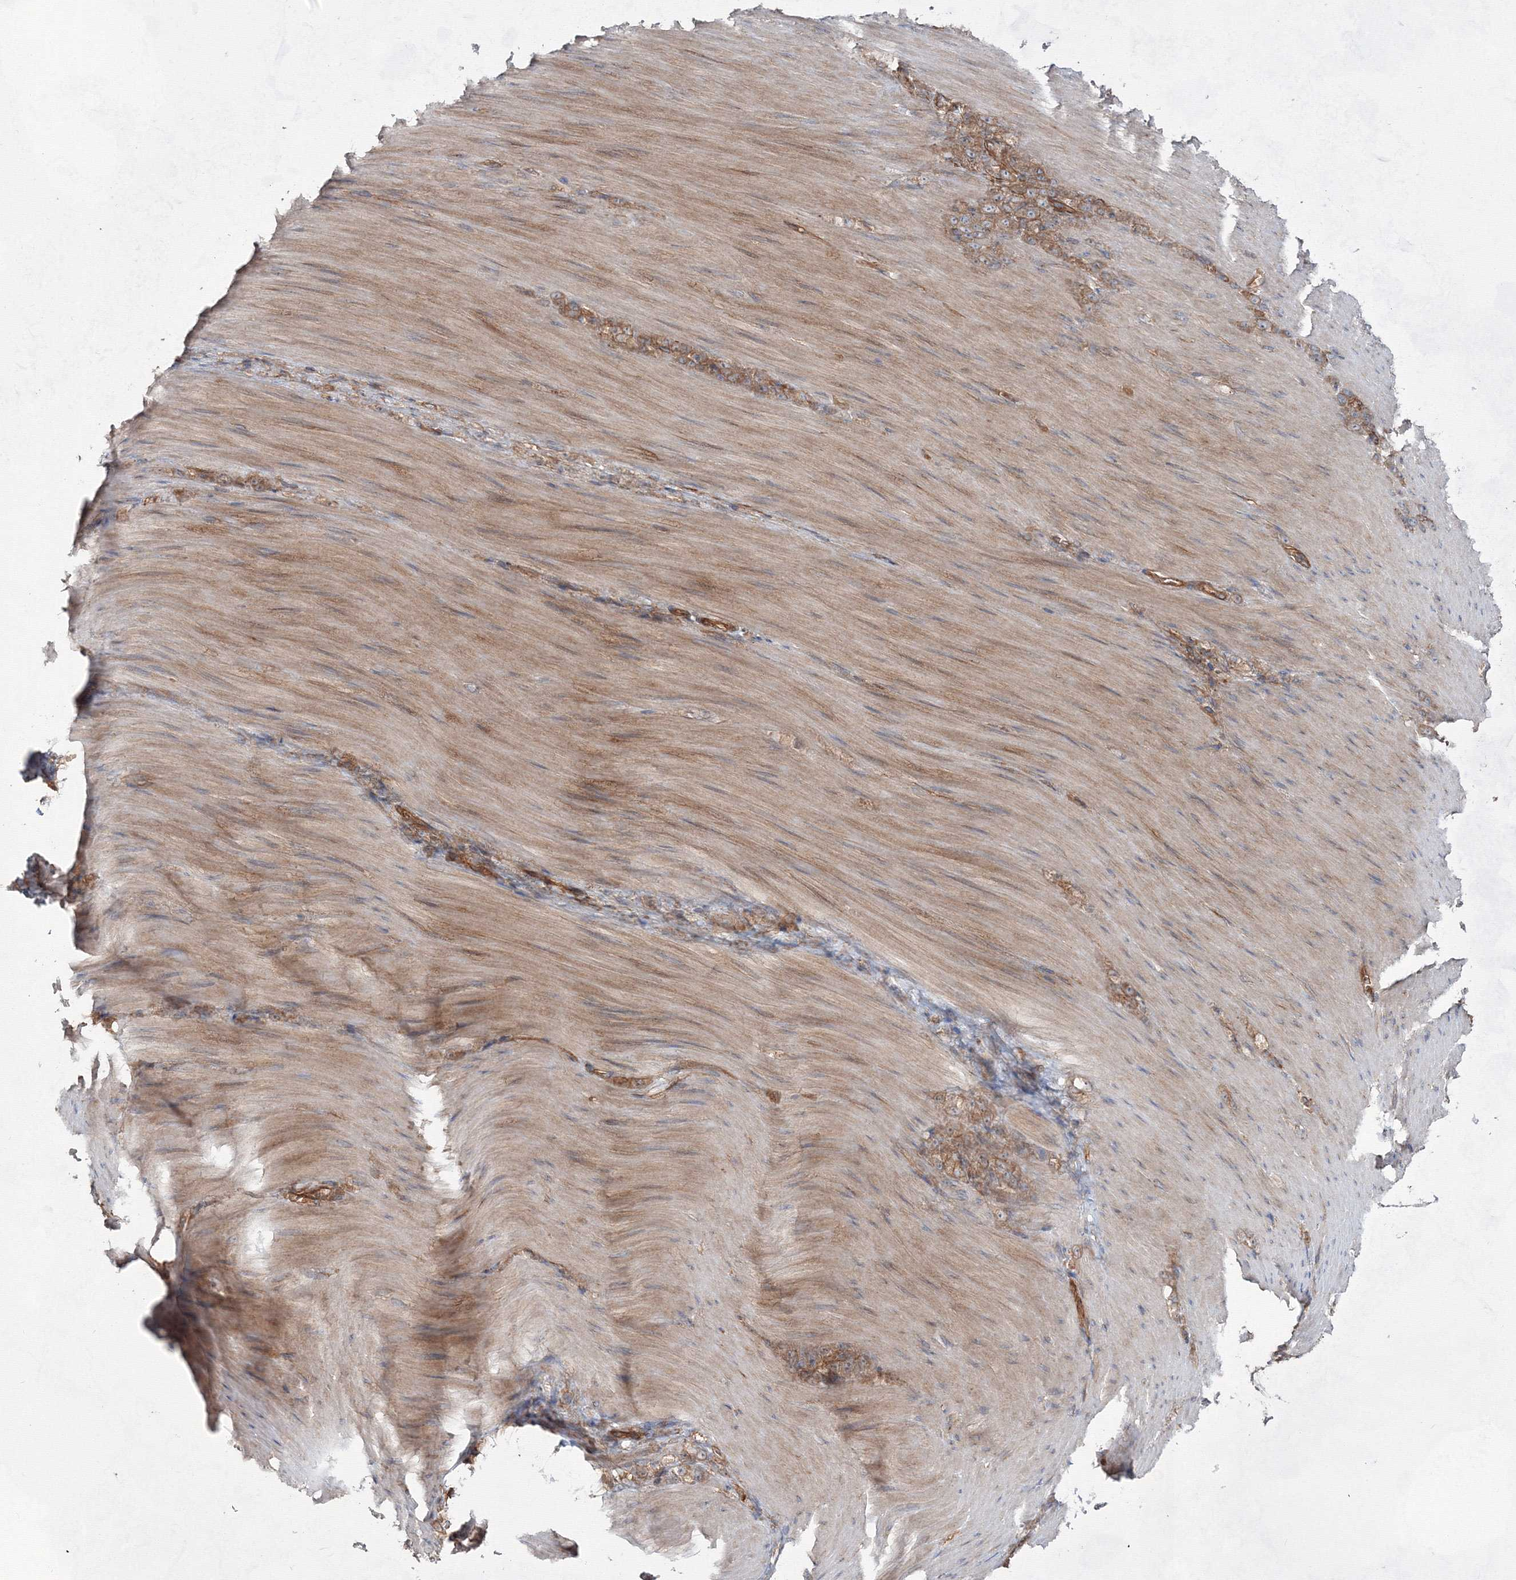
{"staining": {"intensity": "moderate", "quantity": ">75%", "location": "cytoplasmic/membranous"}, "tissue": "stomach cancer", "cell_type": "Tumor cells", "image_type": "cancer", "snomed": [{"axis": "morphology", "description": "Normal tissue, NOS"}, {"axis": "morphology", "description": "Adenocarcinoma, NOS"}, {"axis": "topography", "description": "Stomach"}], "caption": "A high-resolution image shows immunohistochemistry (IHC) staining of adenocarcinoma (stomach), which displays moderate cytoplasmic/membranous positivity in approximately >75% of tumor cells.", "gene": "EXOC6", "patient": {"sex": "male", "age": 82}}